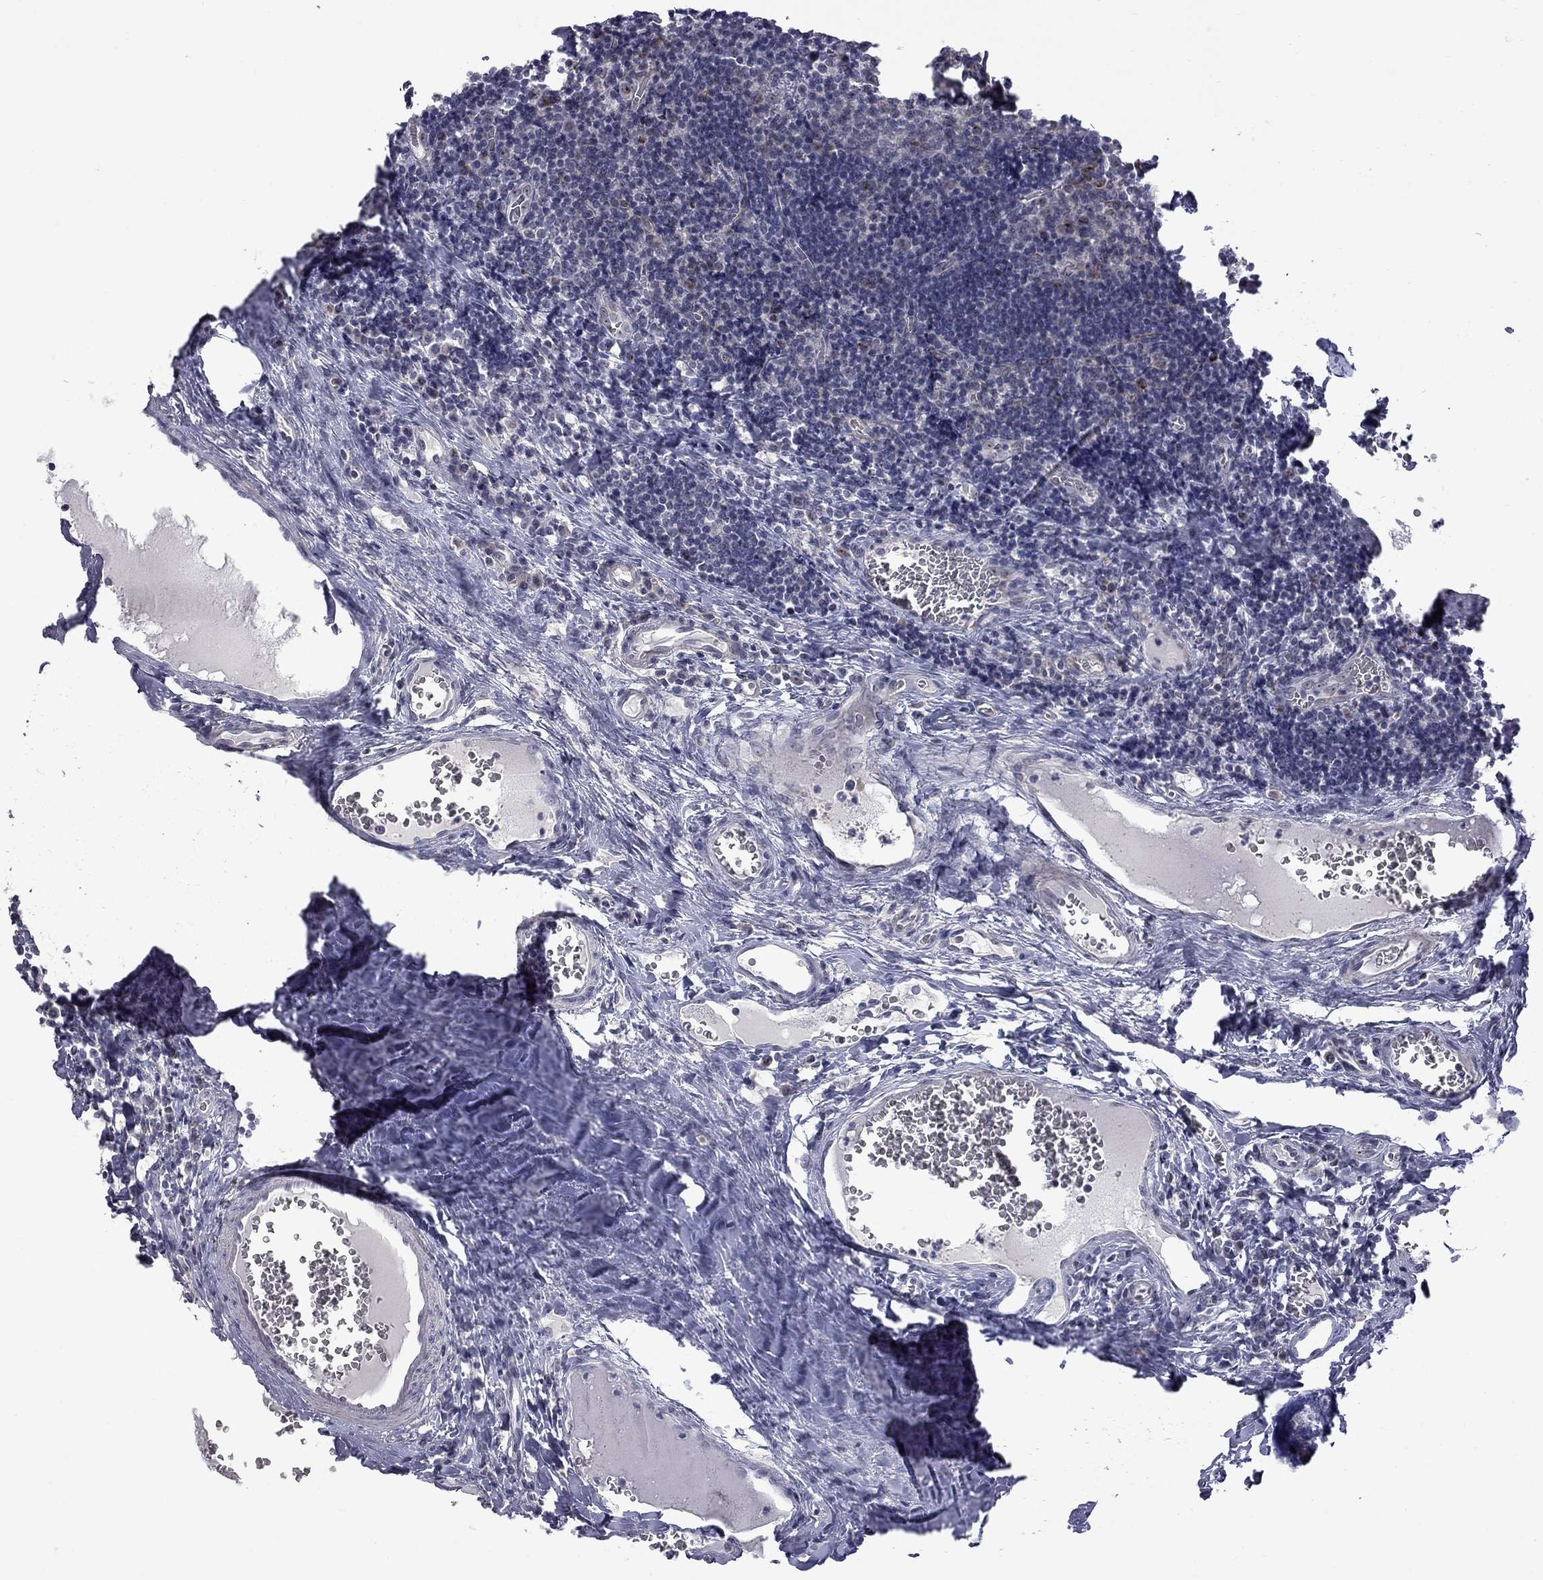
{"staining": {"intensity": "negative", "quantity": "none", "location": "none"}, "tissue": "tonsil", "cell_type": "Germinal center cells", "image_type": "normal", "snomed": [{"axis": "morphology", "description": "Normal tissue, NOS"}, {"axis": "morphology", "description": "Inflammation, NOS"}, {"axis": "topography", "description": "Tonsil"}], "caption": "Tonsil stained for a protein using IHC displays no staining germinal center cells.", "gene": "GSG1L", "patient": {"sex": "female", "age": 31}}